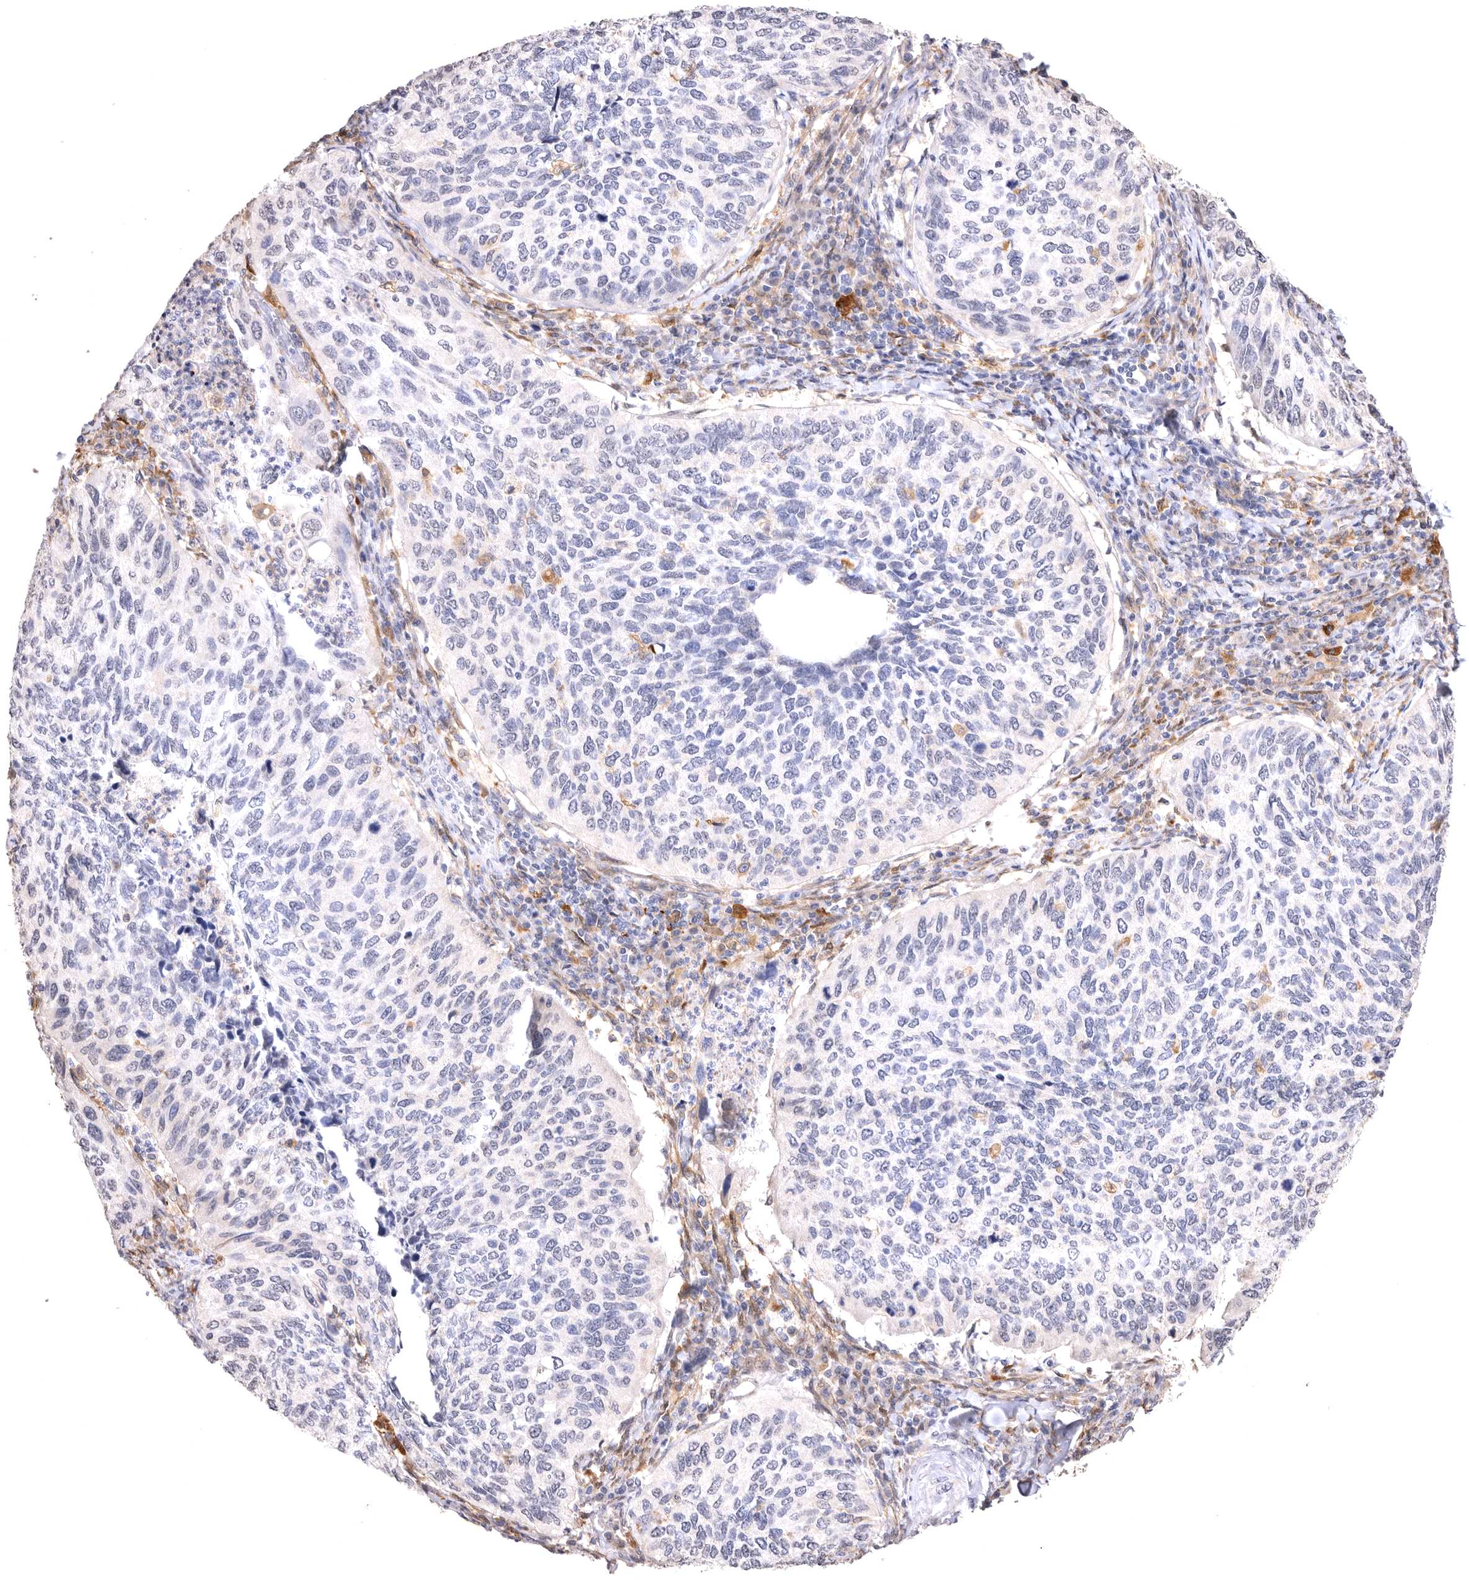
{"staining": {"intensity": "negative", "quantity": "none", "location": "none"}, "tissue": "cervical cancer", "cell_type": "Tumor cells", "image_type": "cancer", "snomed": [{"axis": "morphology", "description": "Squamous cell carcinoma, NOS"}, {"axis": "topography", "description": "Cervix"}], "caption": "A photomicrograph of human cervical squamous cell carcinoma is negative for staining in tumor cells.", "gene": "VPS45", "patient": {"sex": "female", "age": 38}}